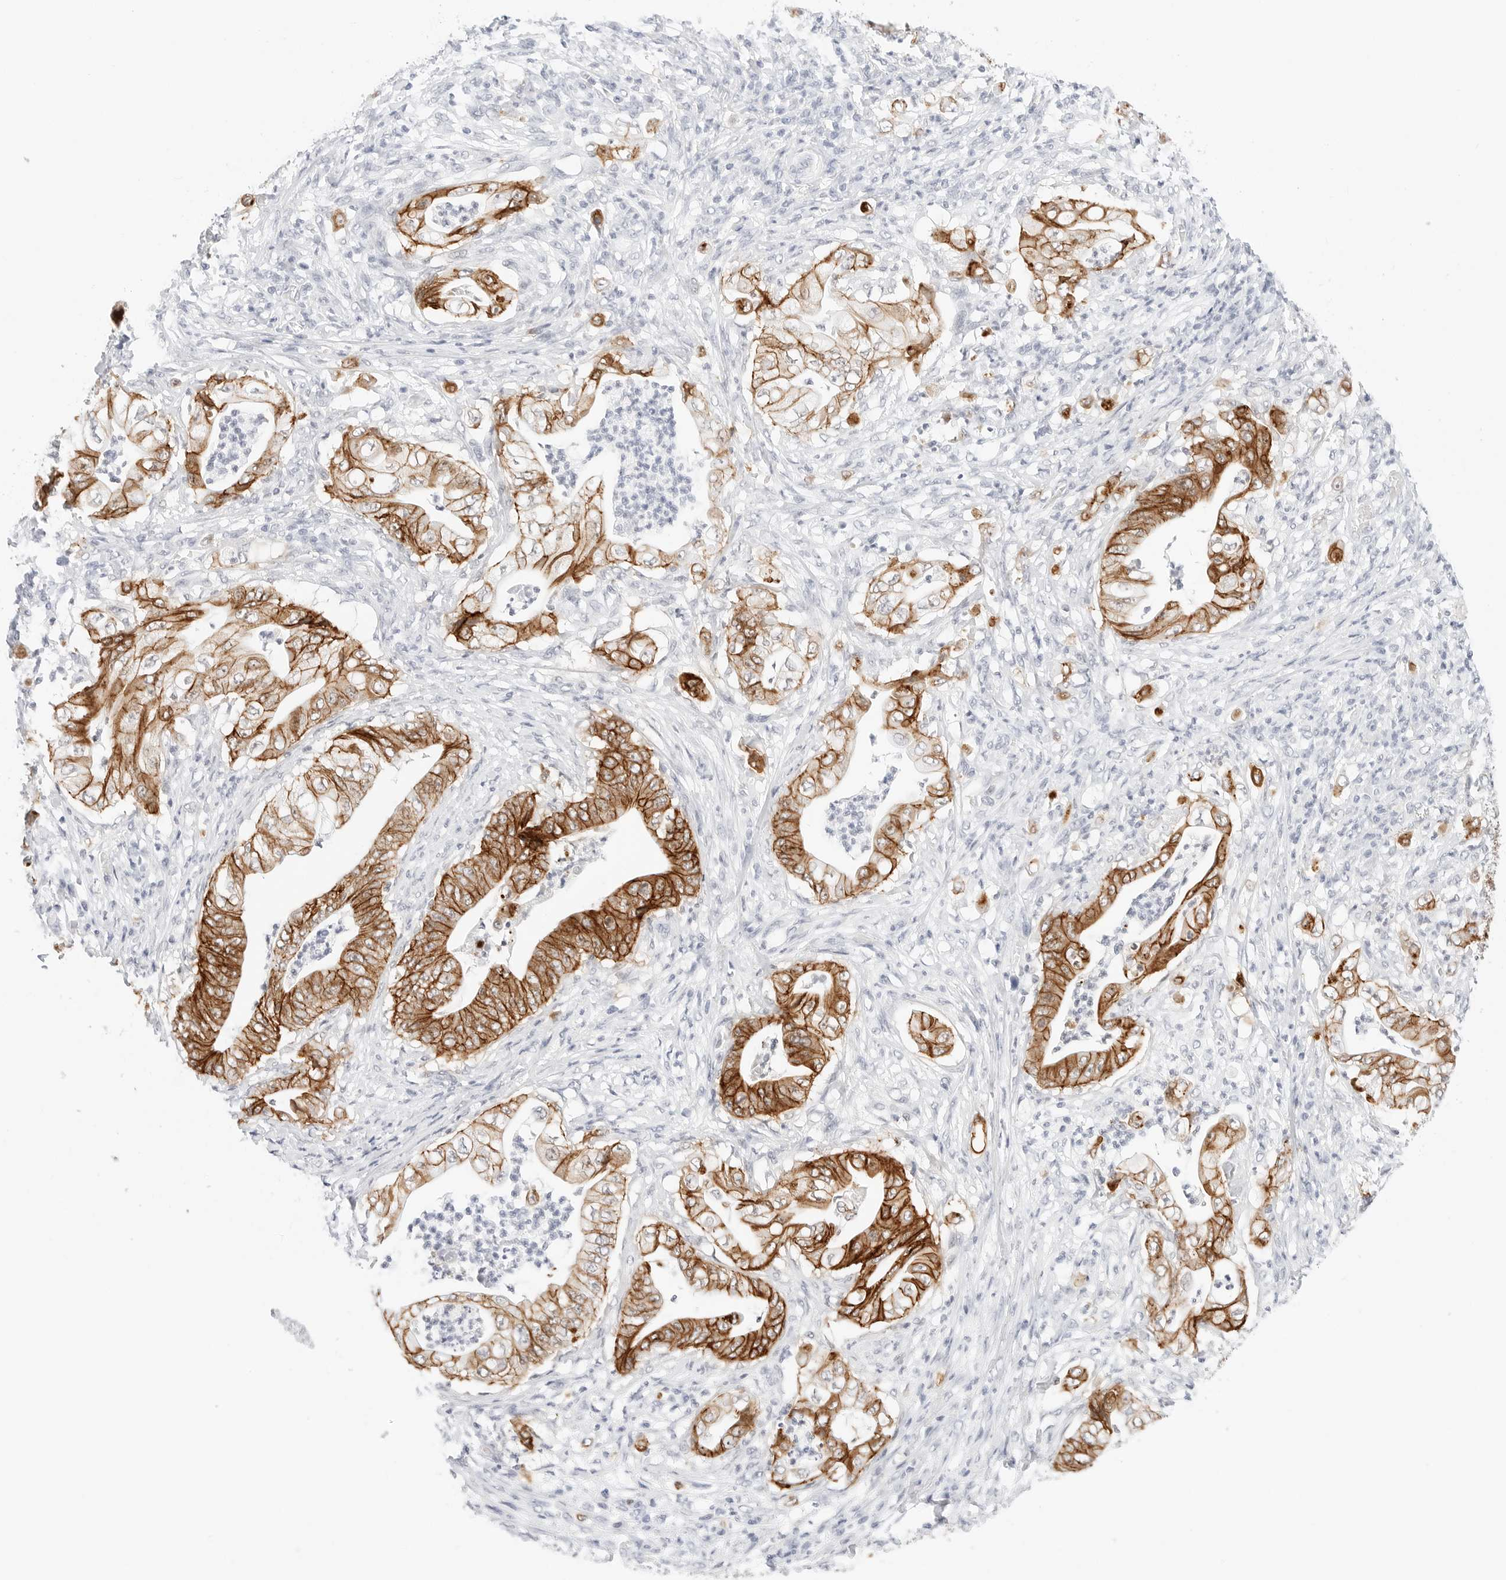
{"staining": {"intensity": "strong", "quantity": ">75%", "location": "cytoplasmic/membranous"}, "tissue": "stomach cancer", "cell_type": "Tumor cells", "image_type": "cancer", "snomed": [{"axis": "morphology", "description": "Adenocarcinoma, NOS"}, {"axis": "topography", "description": "Stomach"}], "caption": "There is high levels of strong cytoplasmic/membranous staining in tumor cells of stomach cancer, as demonstrated by immunohistochemical staining (brown color).", "gene": "CDH1", "patient": {"sex": "female", "age": 73}}